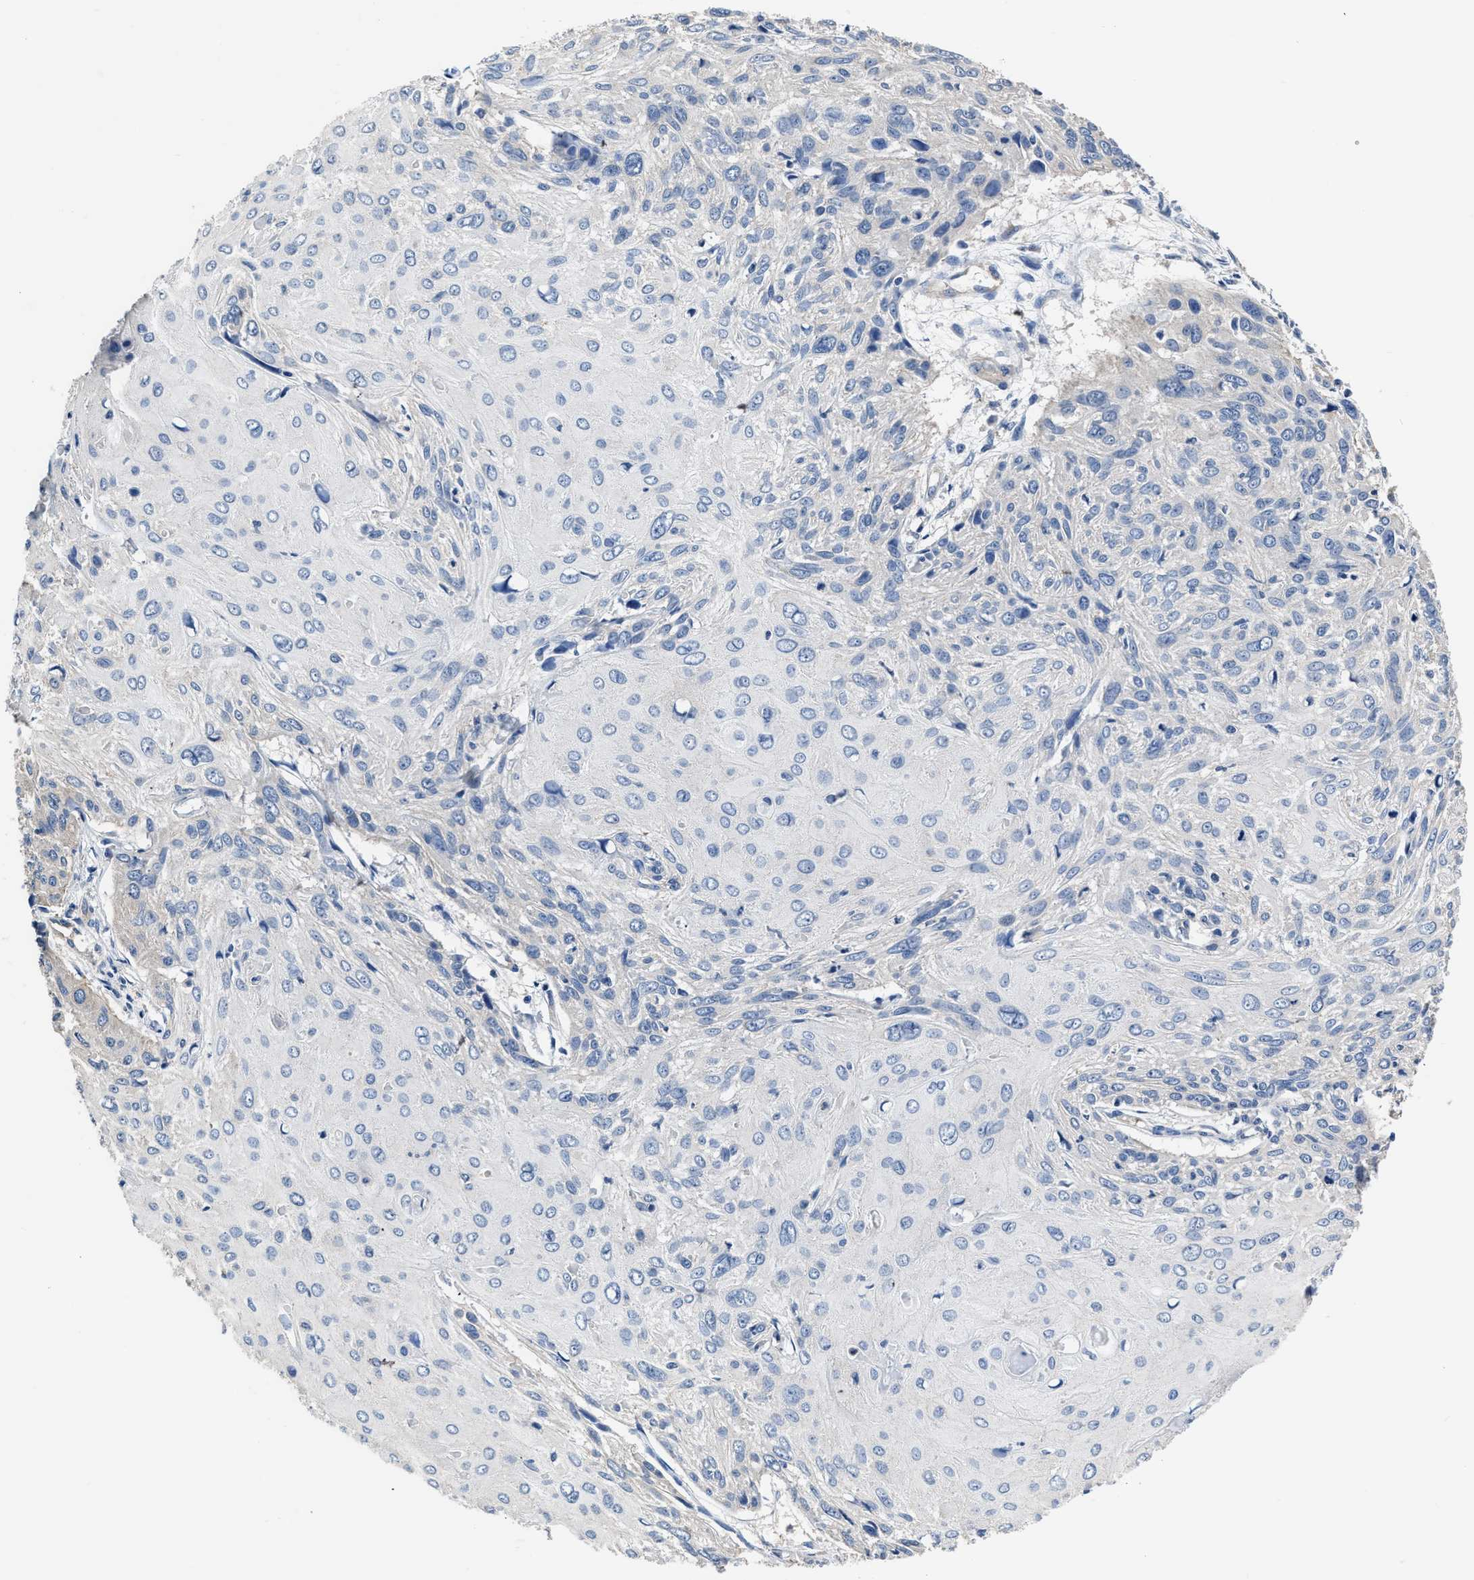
{"staining": {"intensity": "negative", "quantity": "none", "location": "none"}, "tissue": "cervical cancer", "cell_type": "Tumor cells", "image_type": "cancer", "snomed": [{"axis": "morphology", "description": "Squamous cell carcinoma, NOS"}, {"axis": "topography", "description": "Cervix"}], "caption": "Tumor cells are negative for brown protein staining in cervical cancer.", "gene": "C22orf42", "patient": {"sex": "female", "age": 51}}